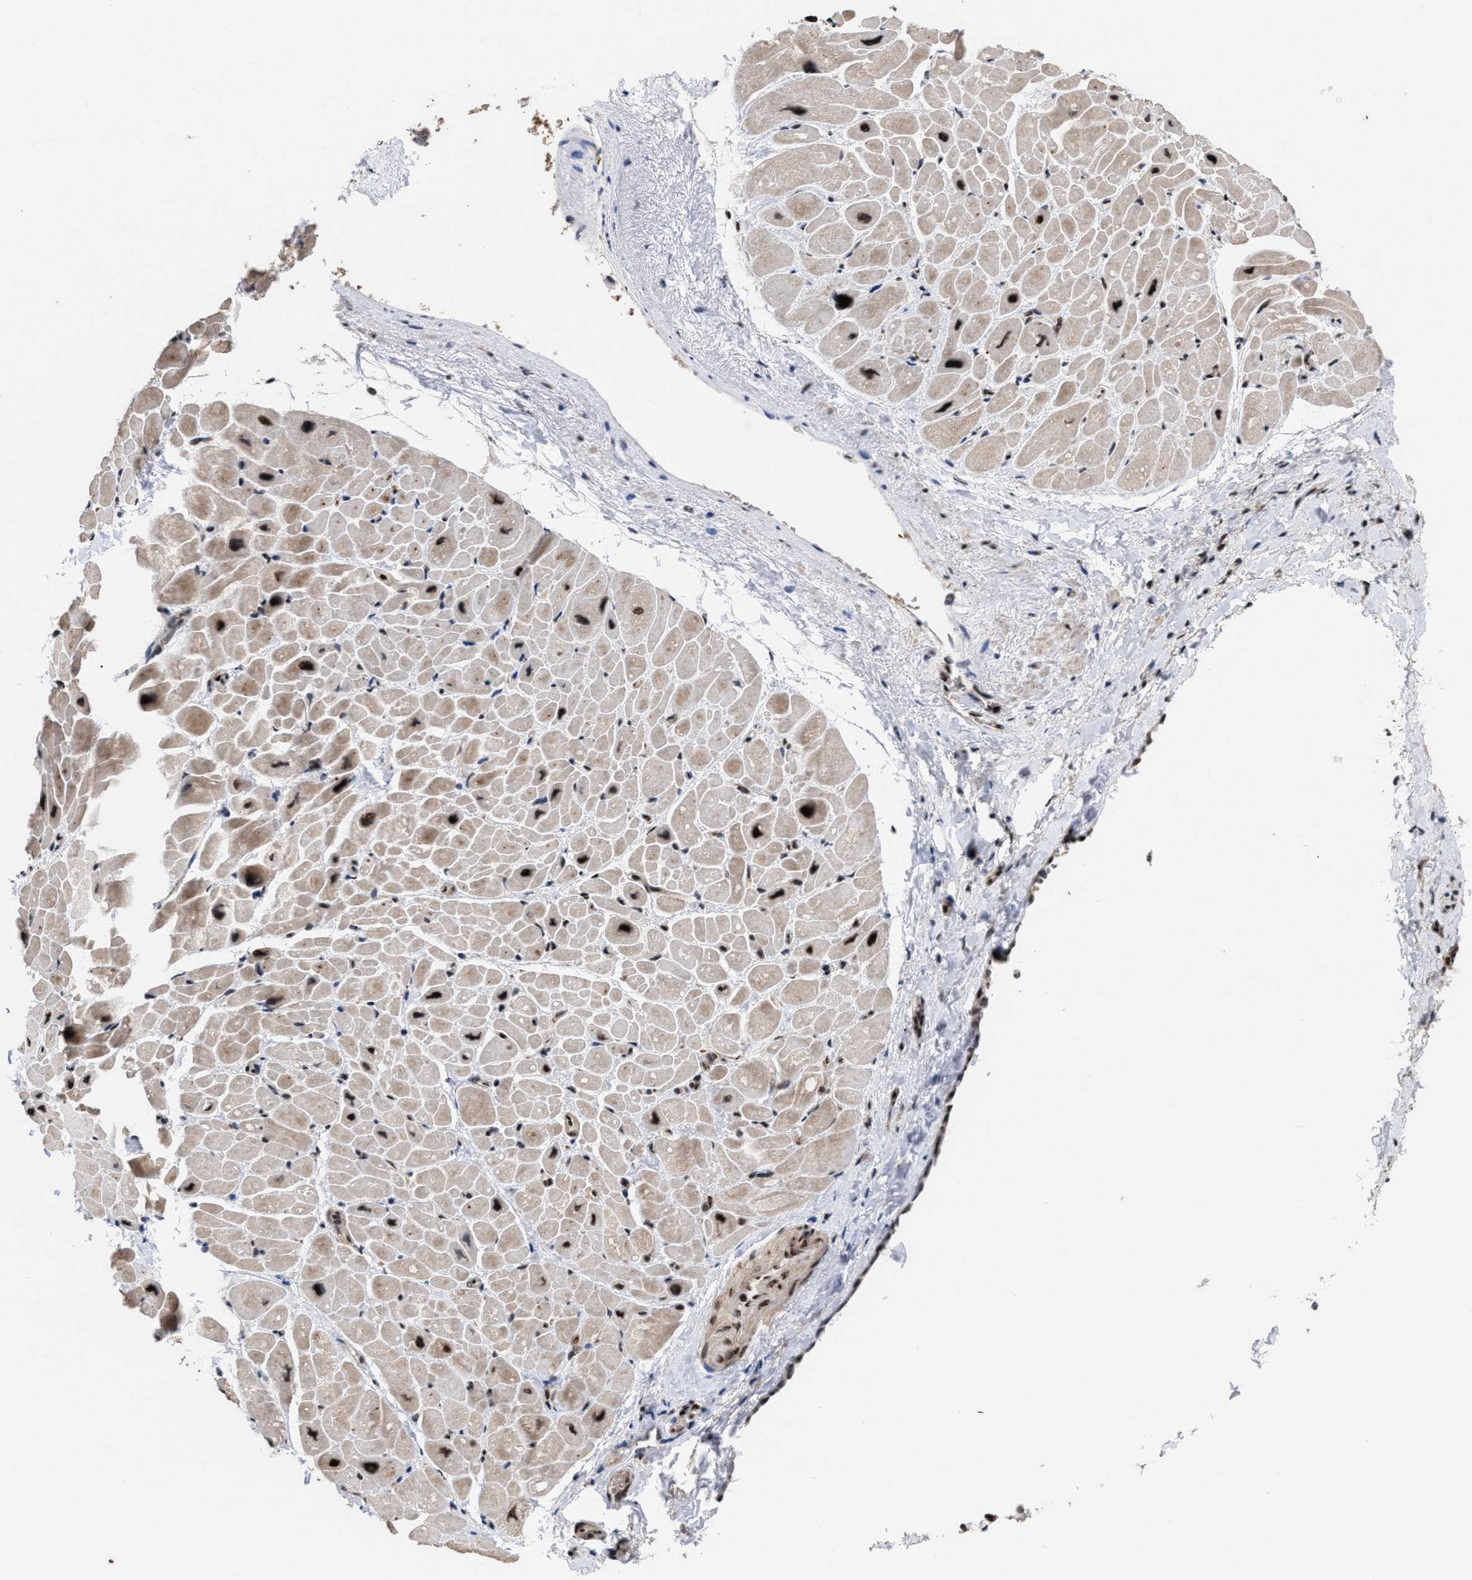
{"staining": {"intensity": "strong", "quantity": "25%-75%", "location": "cytoplasmic/membranous,nuclear"}, "tissue": "heart muscle", "cell_type": "Cardiomyocytes", "image_type": "normal", "snomed": [{"axis": "morphology", "description": "Normal tissue, NOS"}, {"axis": "topography", "description": "Heart"}], "caption": "A brown stain labels strong cytoplasmic/membranous,nuclear expression of a protein in cardiomyocytes of normal heart muscle.", "gene": "EIF4A3", "patient": {"sex": "male", "age": 49}}